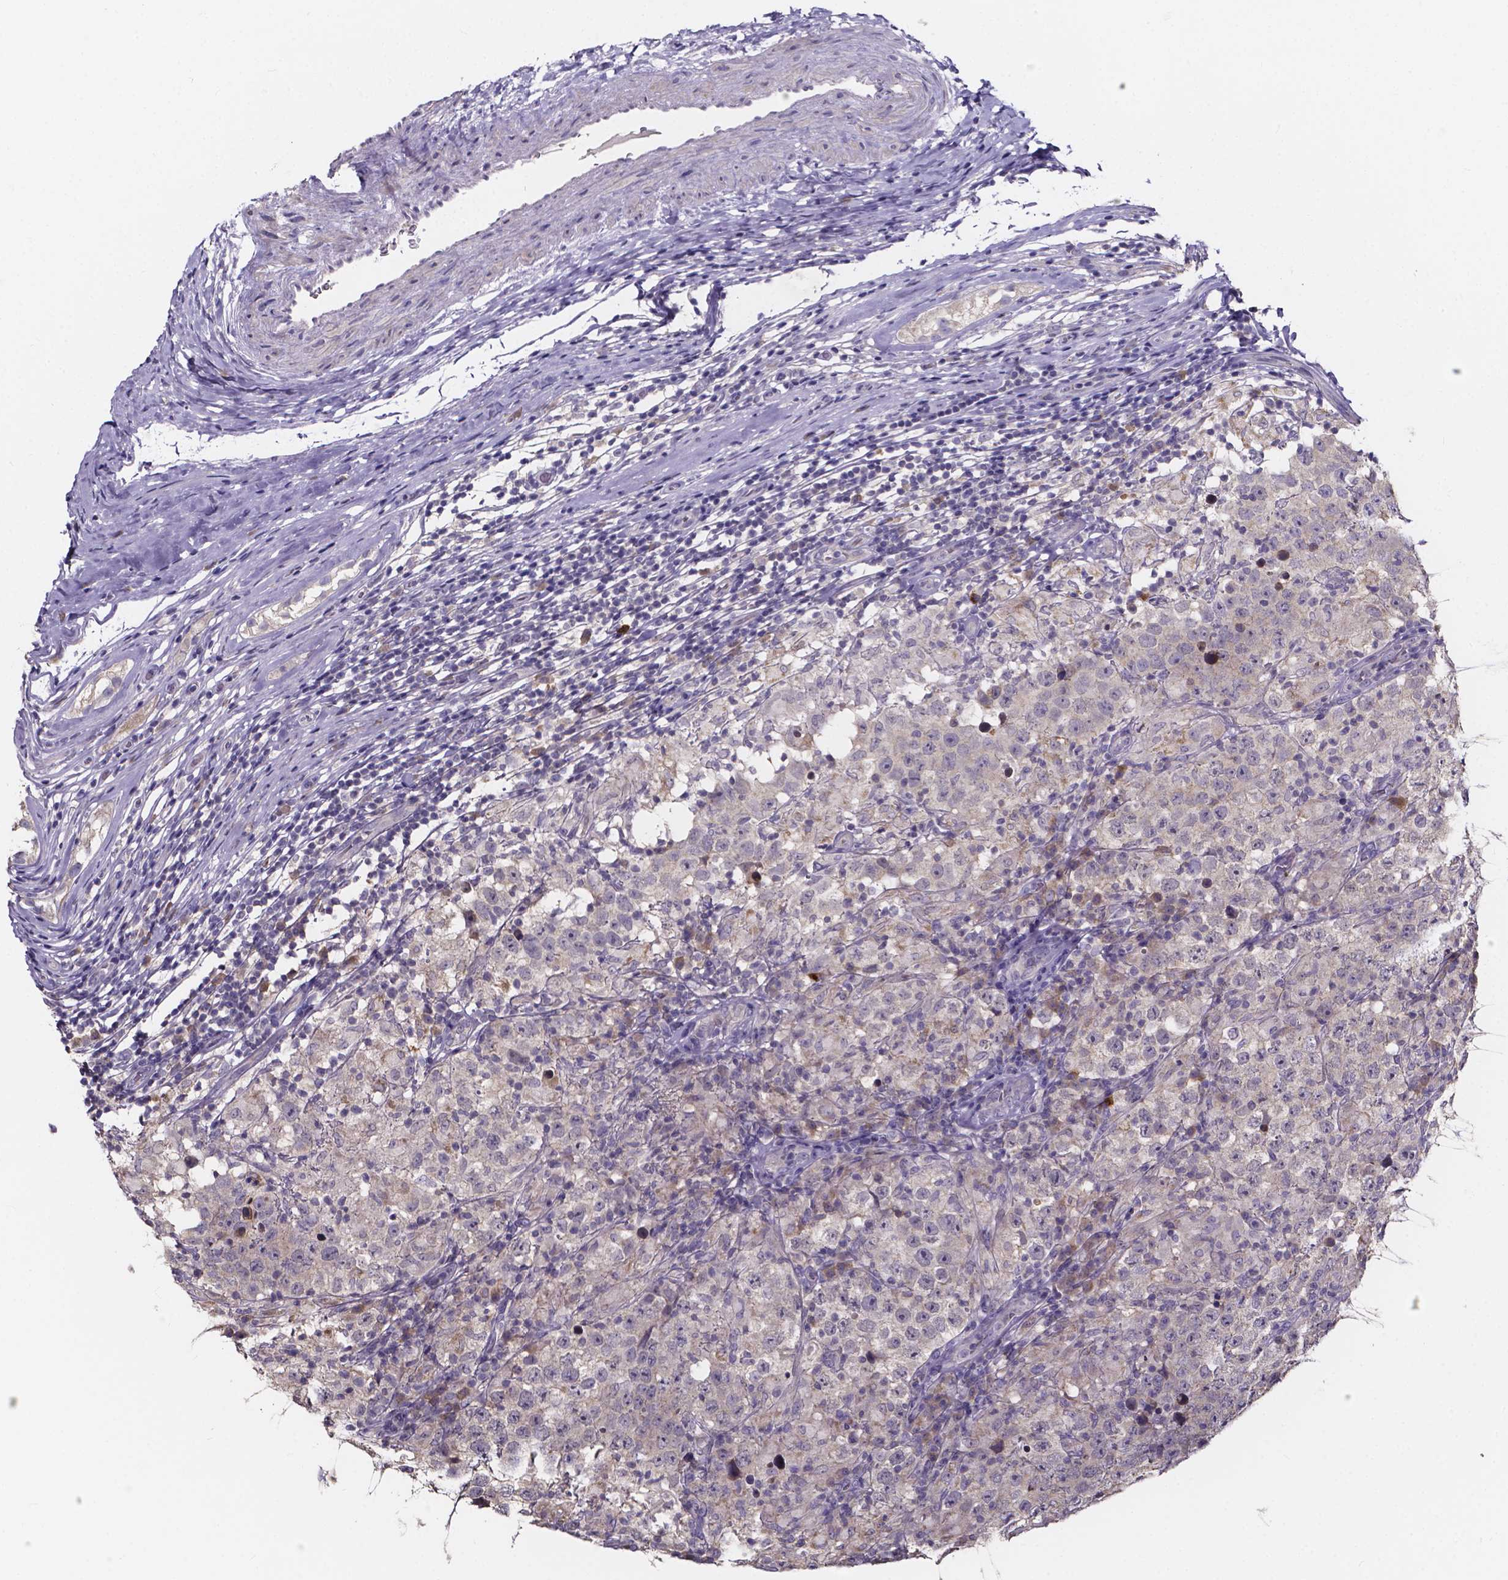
{"staining": {"intensity": "negative", "quantity": "none", "location": "none"}, "tissue": "testis cancer", "cell_type": "Tumor cells", "image_type": "cancer", "snomed": [{"axis": "morphology", "description": "Seminoma, NOS"}, {"axis": "morphology", "description": "Carcinoma, Embryonal, NOS"}, {"axis": "topography", "description": "Testis"}], "caption": "The histopathology image exhibits no staining of tumor cells in testis cancer.", "gene": "SPOCD1", "patient": {"sex": "male", "age": 41}}